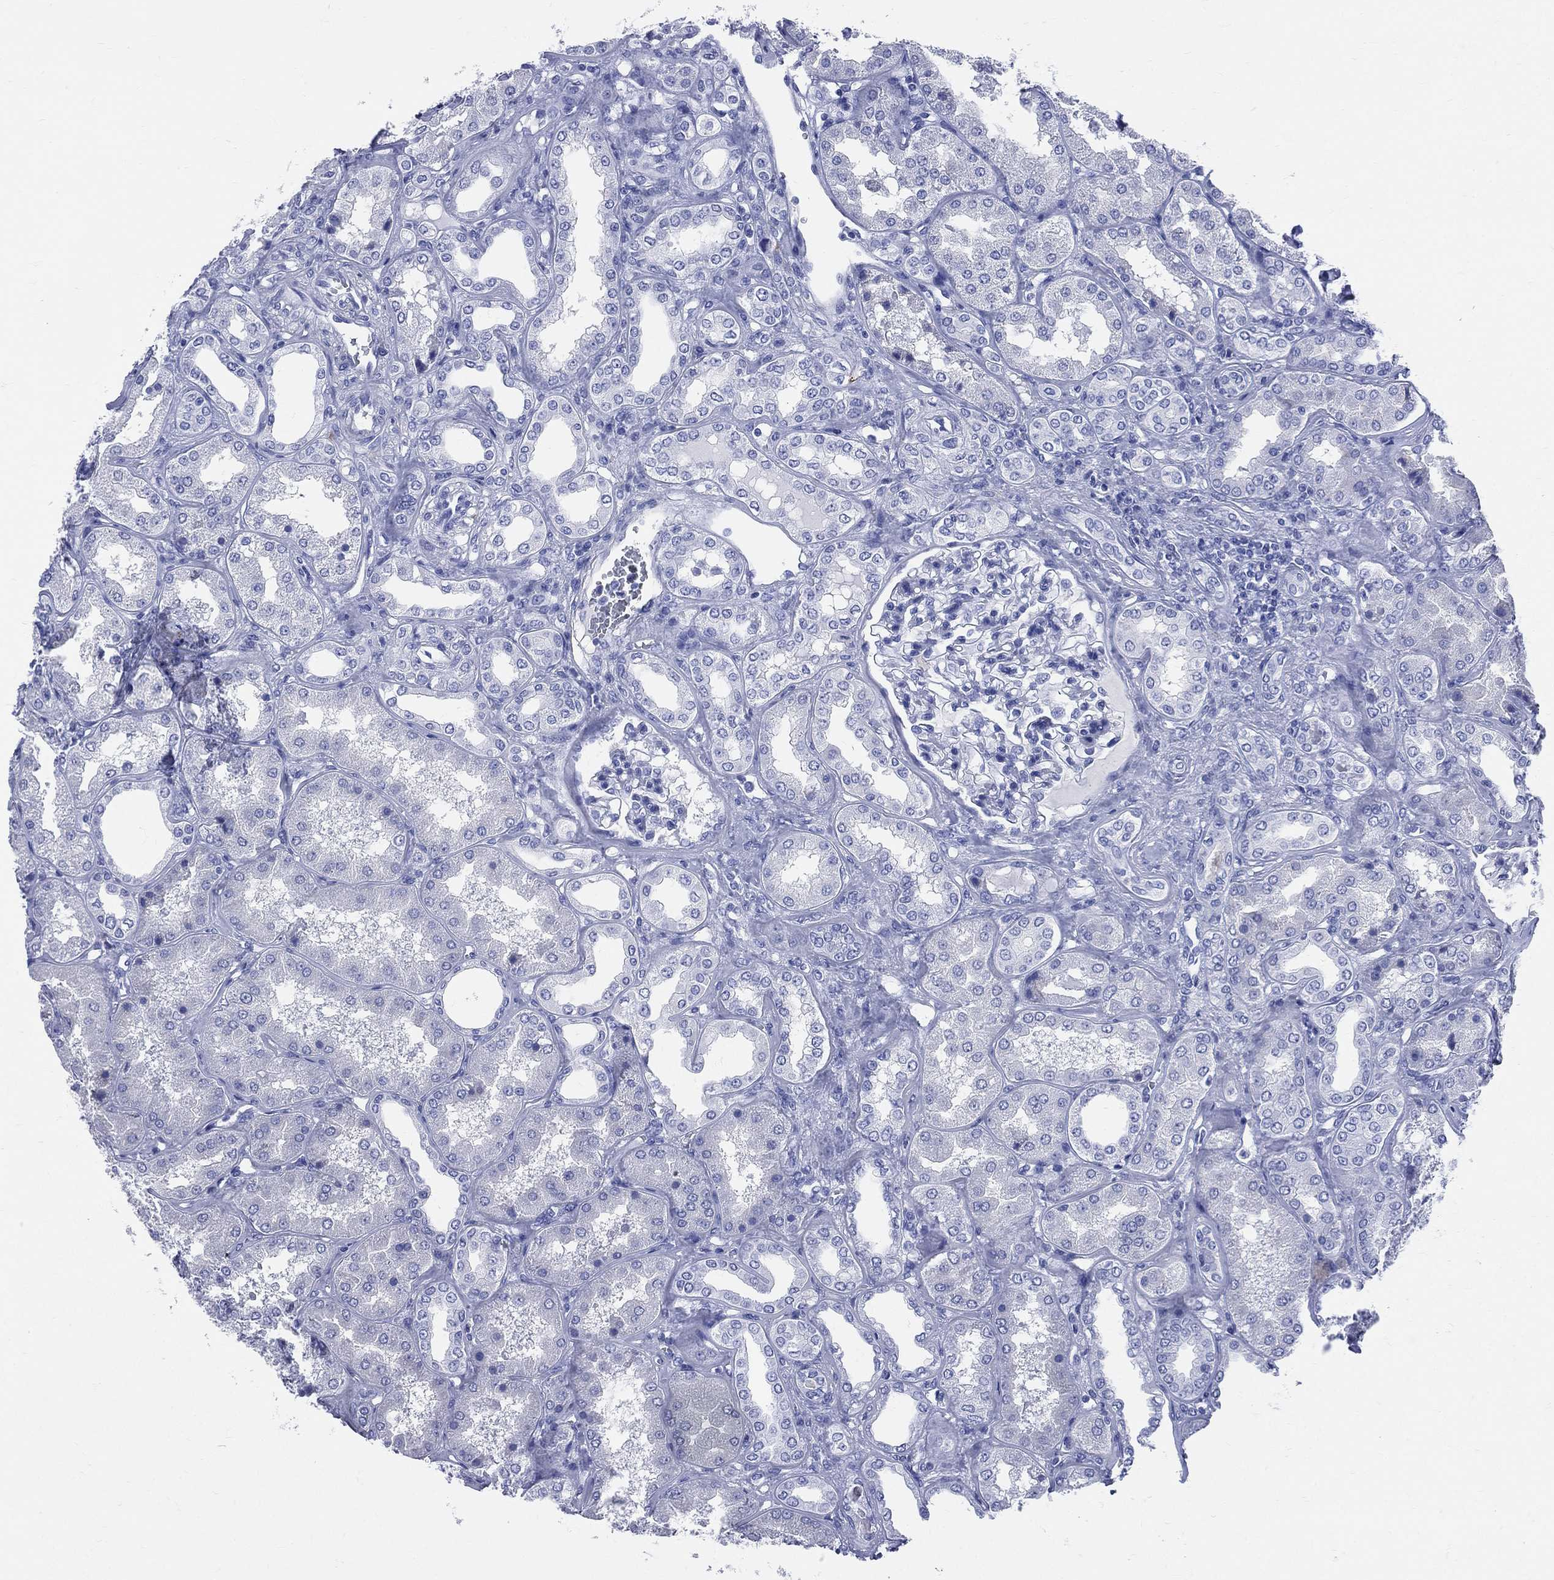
{"staining": {"intensity": "negative", "quantity": "none", "location": "none"}, "tissue": "kidney", "cell_type": "Cells in glomeruli", "image_type": "normal", "snomed": [{"axis": "morphology", "description": "Normal tissue, NOS"}, {"axis": "topography", "description": "Kidney"}], "caption": "The immunohistochemistry micrograph has no significant staining in cells in glomeruli of kidney. (Stains: DAB (3,3'-diaminobenzidine) immunohistochemistry (IHC) with hematoxylin counter stain, Microscopy: brightfield microscopy at high magnification).", "gene": "SYP", "patient": {"sex": "female", "age": 56}}